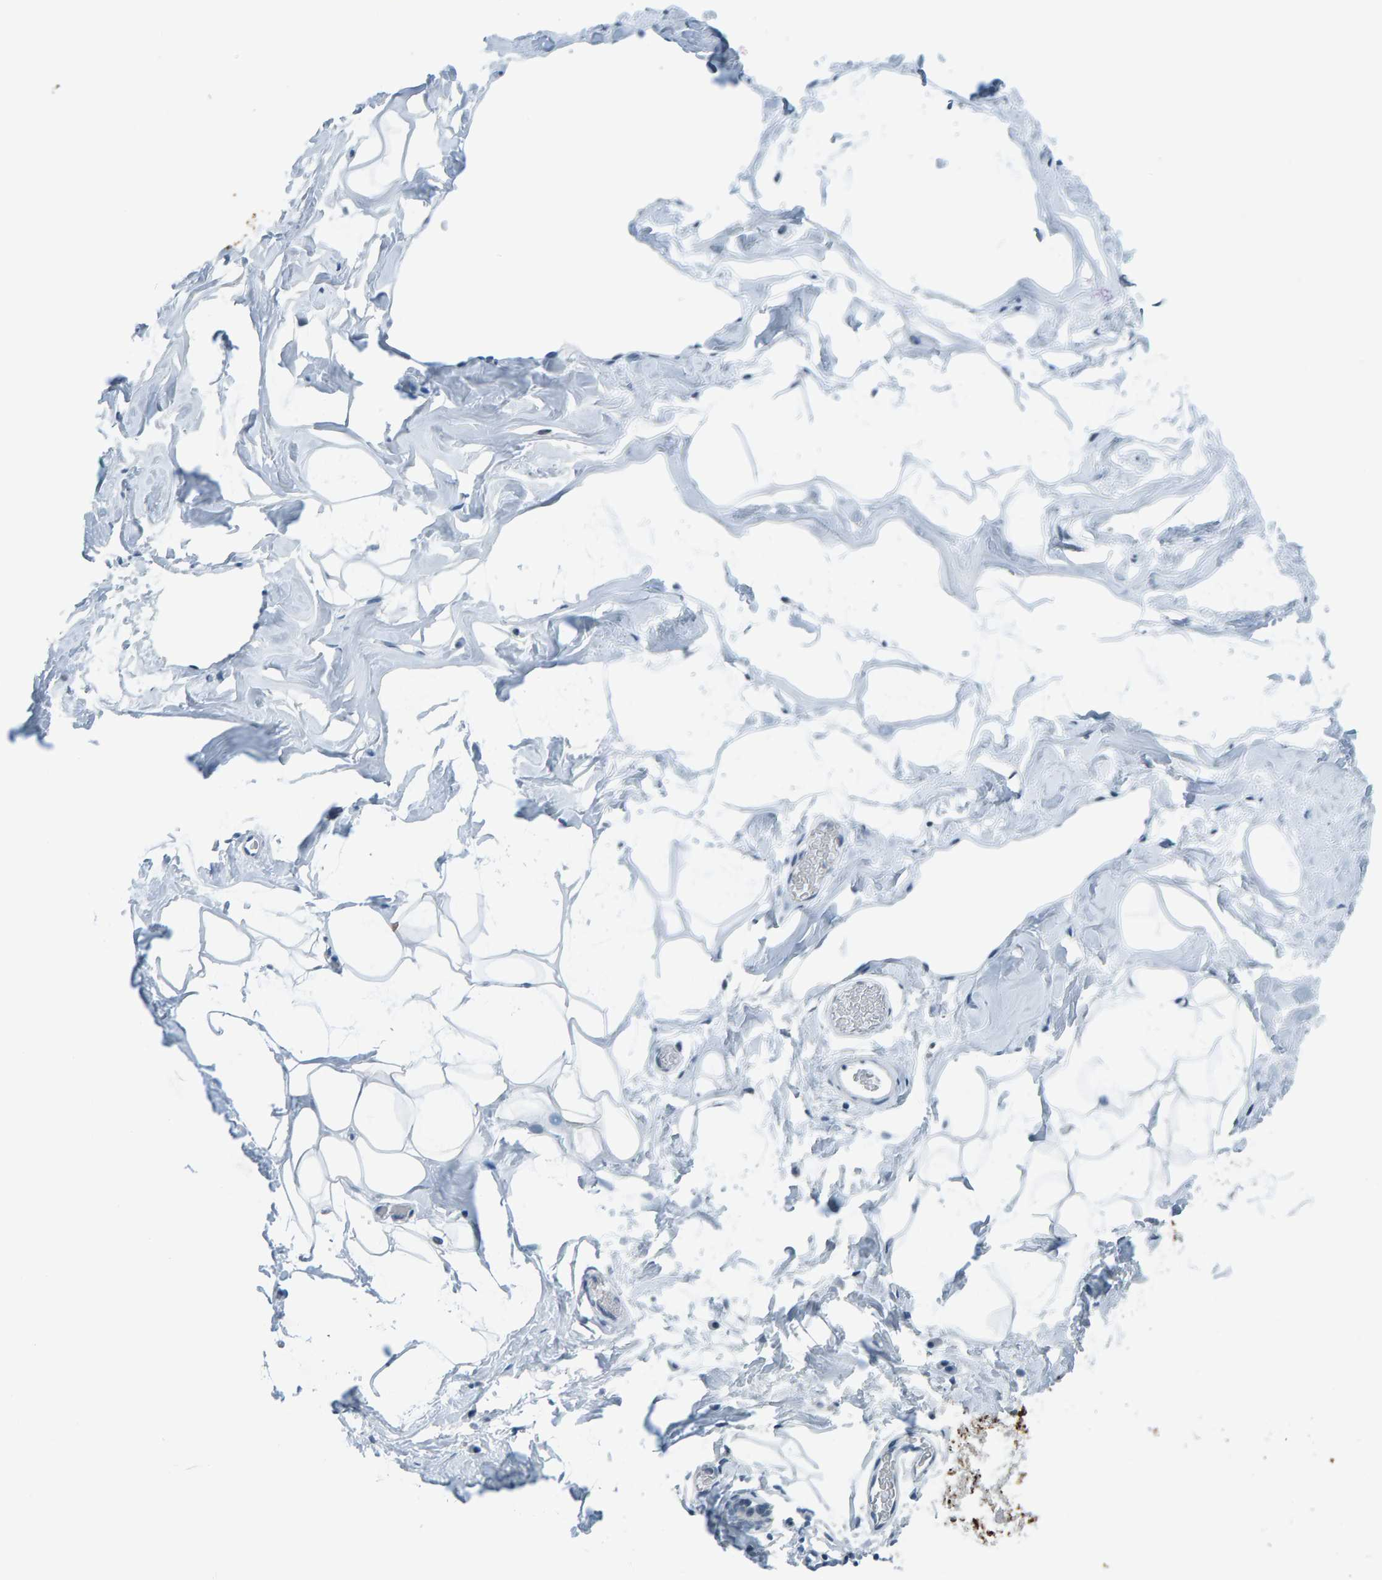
{"staining": {"intensity": "negative", "quantity": "none", "location": "none"}, "tissue": "adipose tissue", "cell_type": "Adipocytes", "image_type": "normal", "snomed": [{"axis": "morphology", "description": "Normal tissue, NOS"}, {"axis": "morphology", "description": "Fibrosis, NOS"}, {"axis": "topography", "description": "Breast"}, {"axis": "topography", "description": "Adipose tissue"}], "caption": "DAB immunohistochemical staining of benign human adipose tissue shows no significant expression in adipocytes. (Immunohistochemistry (ihc), brightfield microscopy, high magnification).", "gene": "CNP", "patient": {"sex": "female", "age": 39}}